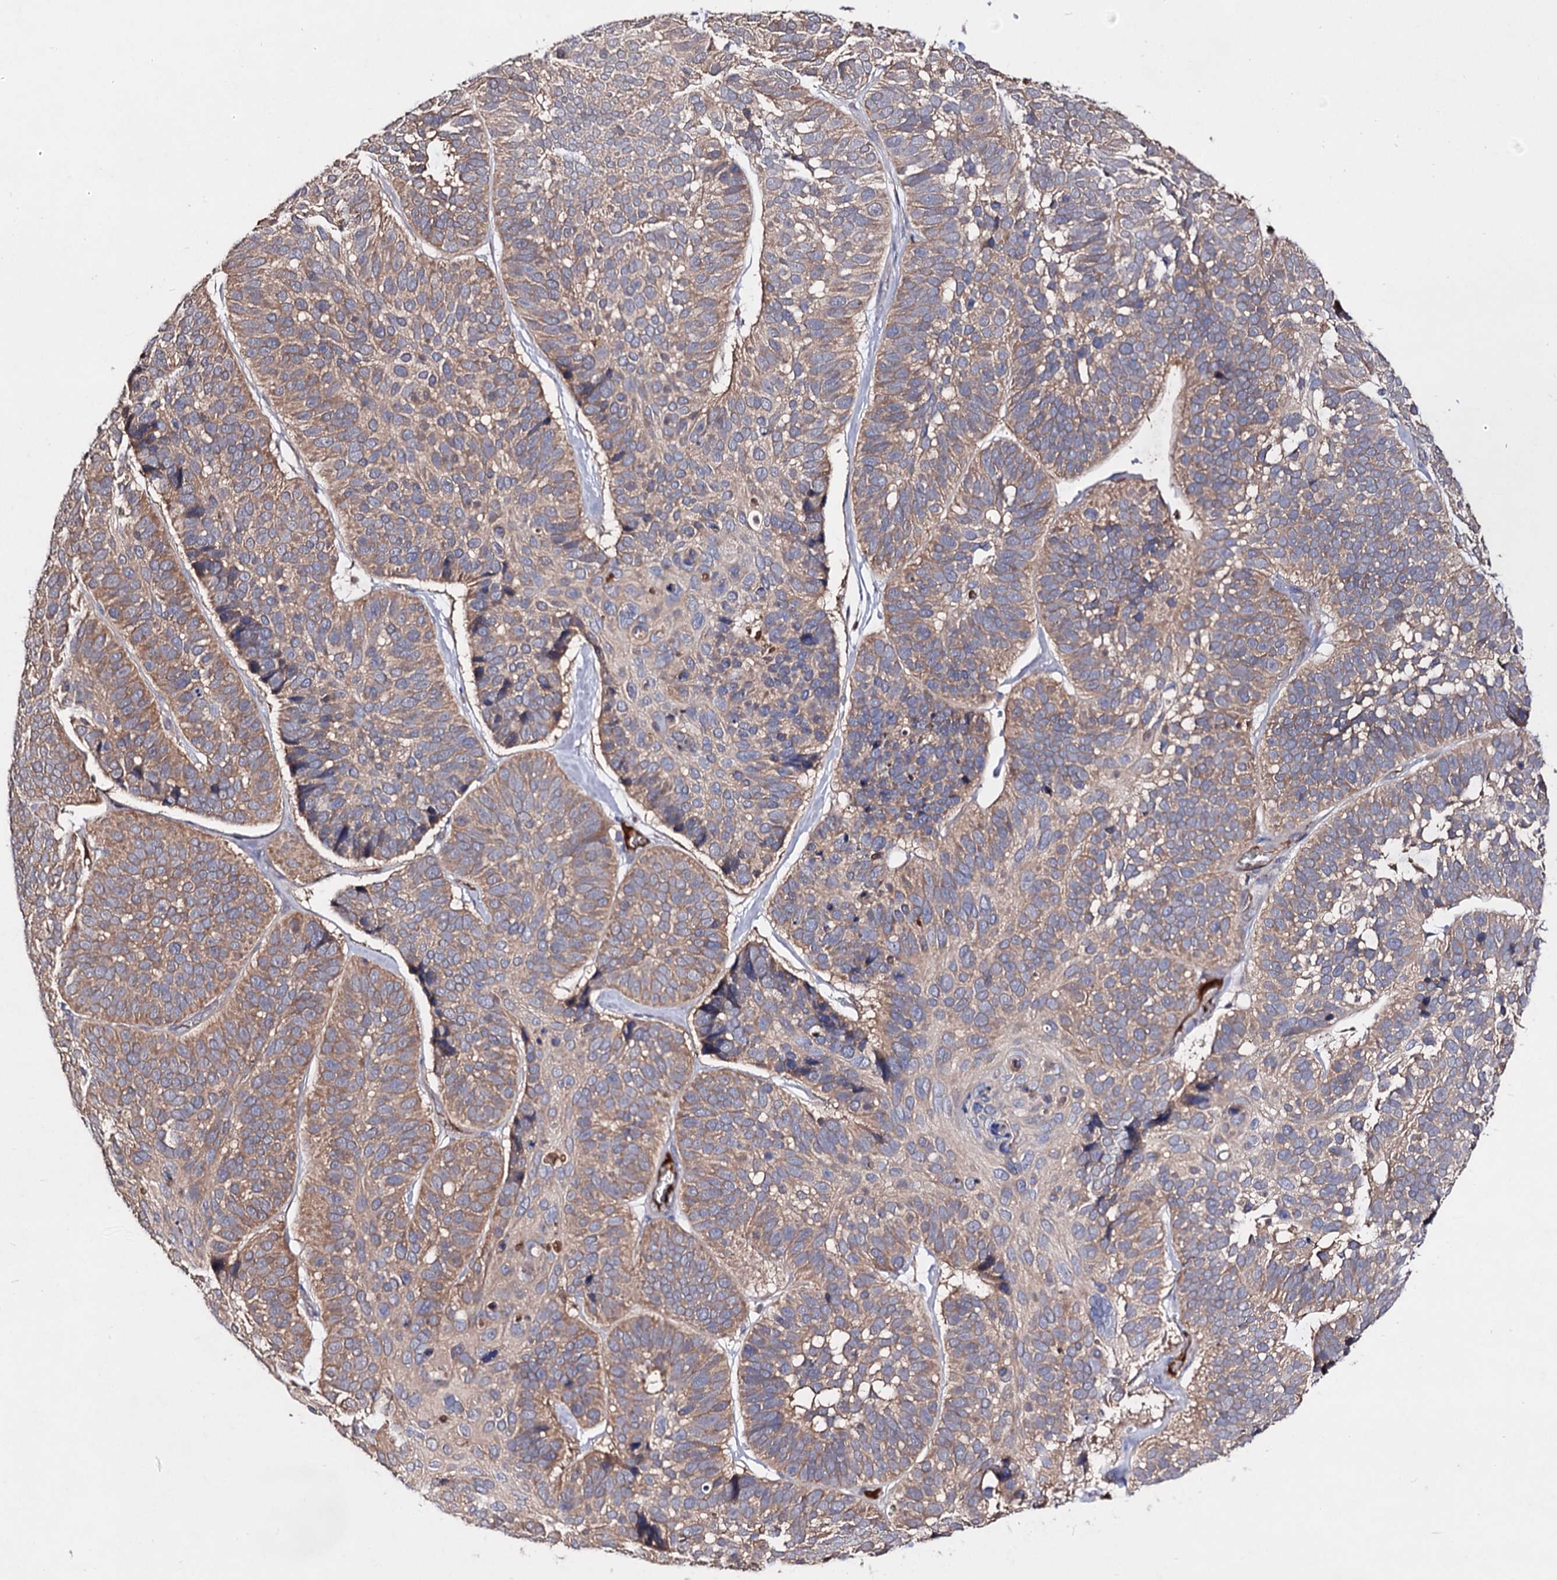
{"staining": {"intensity": "moderate", "quantity": ">75%", "location": "cytoplasmic/membranous"}, "tissue": "skin cancer", "cell_type": "Tumor cells", "image_type": "cancer", "snomed": [{"axis": "morphology", "description": "Basal cell carcinoma"}, {"axis": "topography", "description": "Skin"}], "caption": "Immunohistochemistry (IHC) image of human skin cancer stained for a protein (brown), which demonstrates medium levels of moderate cytoplasmic/membranous staining in about >75% of tumor cells.", "gene": "ARFIP2", "patient": {"sex": "male", "age": 62}}